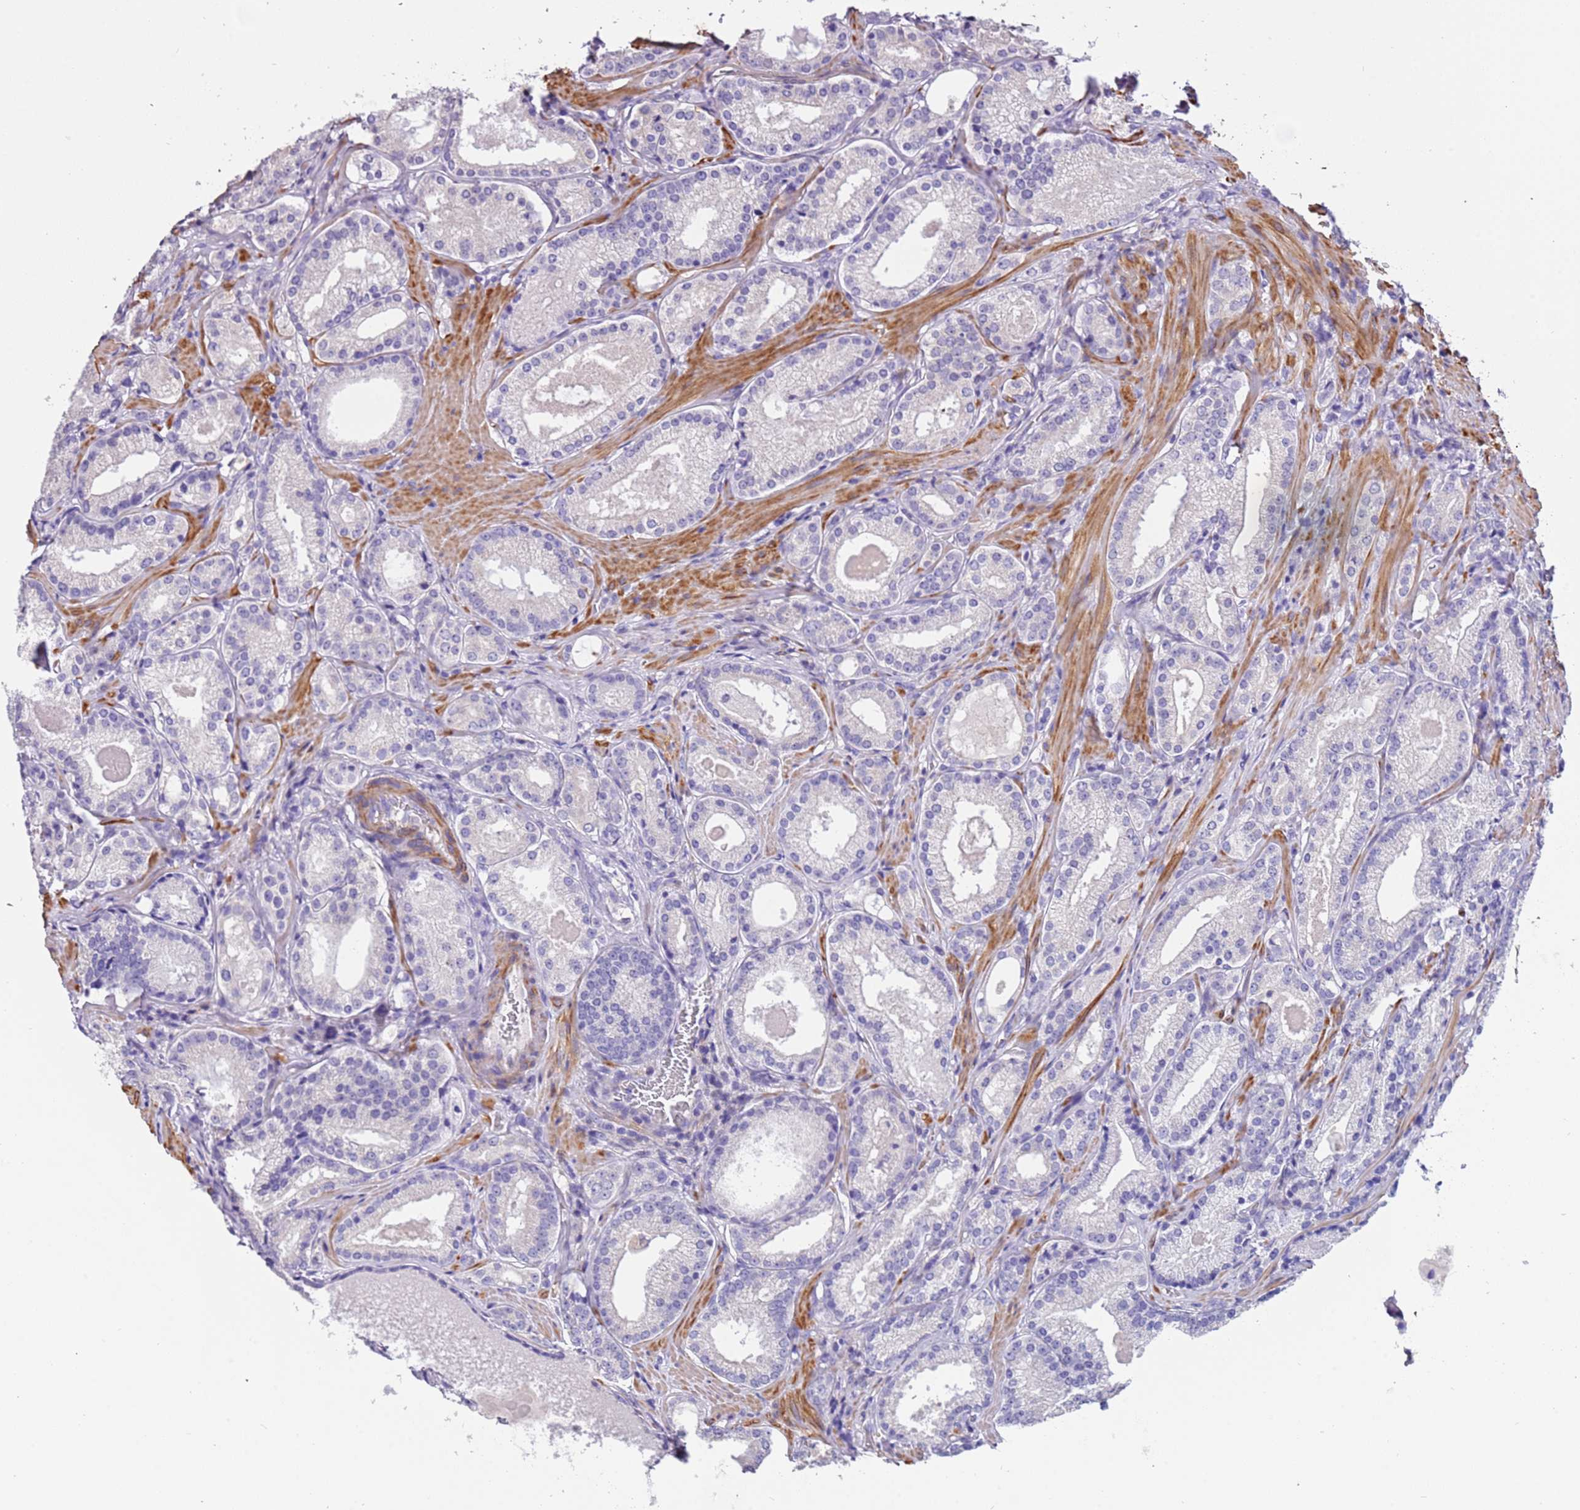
{"staining": {"intensity": "negative", "quantity": "none", "location": "none"}, "tissue": "prostate cancer", "cell_type": "Tumor cells", "image_type": "cancer", "snomed": [{"axis": "morphology", "description": "Adenocarcinoma, Low grade"}, {"axis": "topography", "description": "Prostate"}], "caption": "Prostate cancer (adenocarcinoma (low-grade)) was stained to show a protein in brown. There is no significant staining in tumor cells. (Brightfield microscopy of DAB (3,3'-diaminobenzidine) immunohistochemistry at high magnification).", "gene": "PCGF2", "patient": {"sex": "male", "age": 57}}